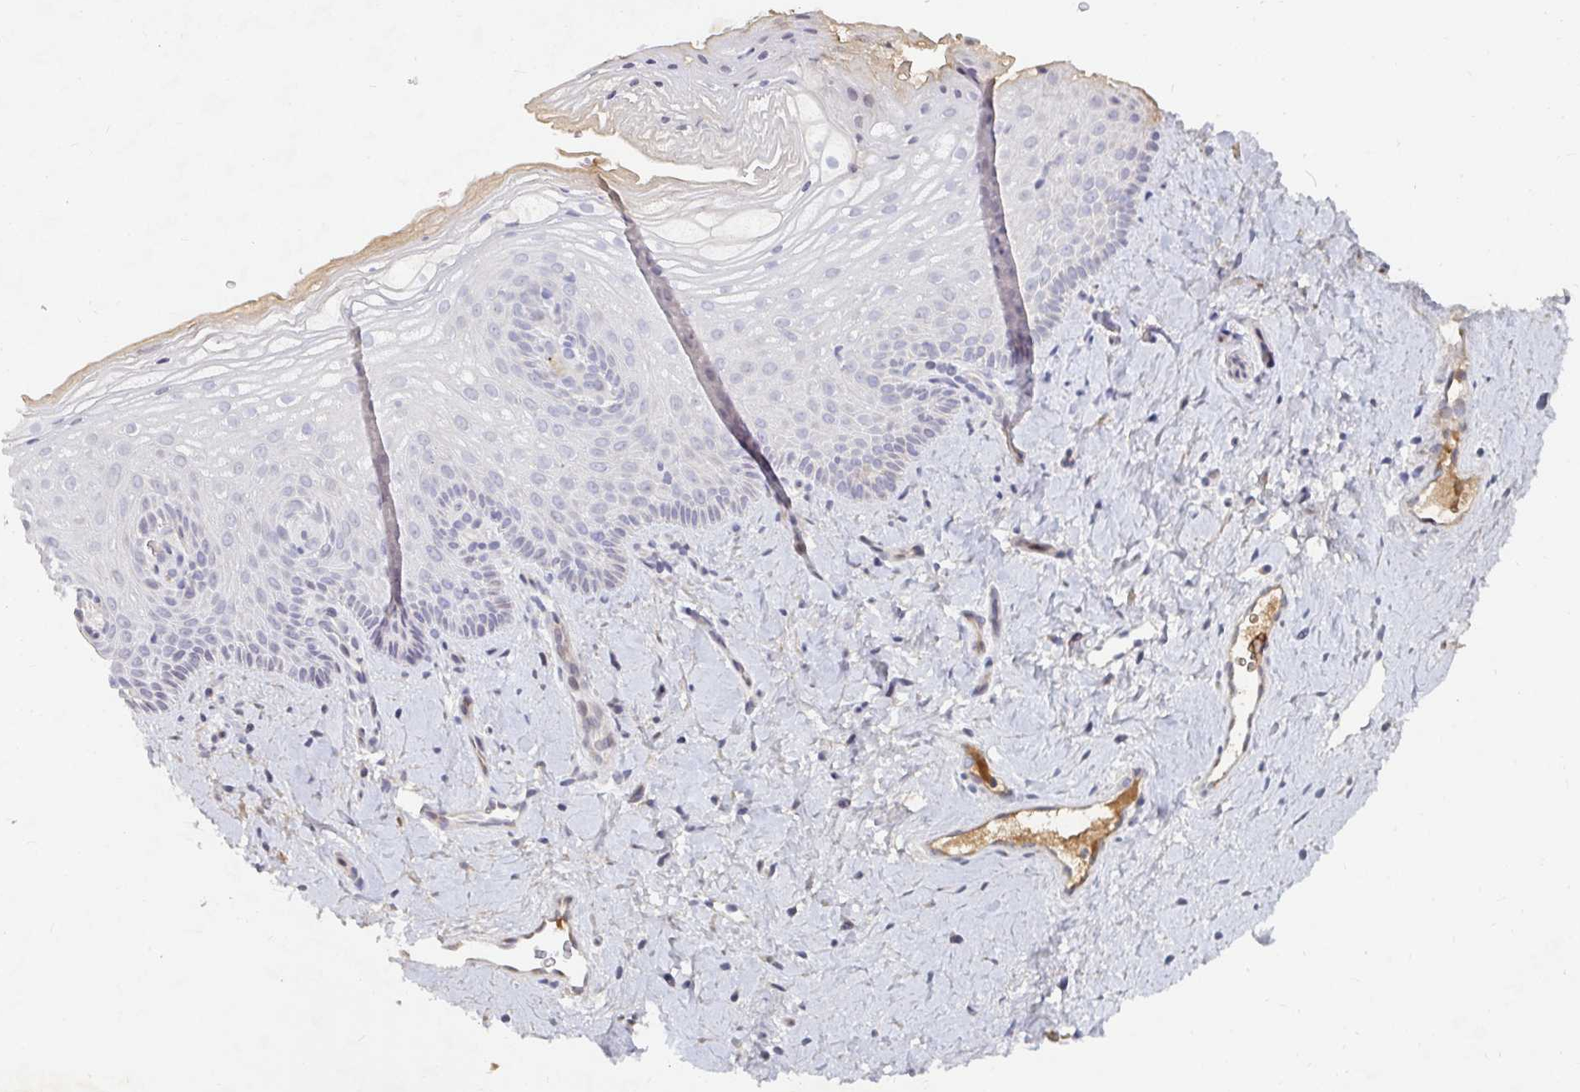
{"staining": {"intensity": "negative", "quantity": "none", "location": "none"}, "tissue": "vagina", "cell_type": "Squamous epithelial cells", "image_type": "normal", "snomed": [{"axis": "morphology", "description": "Normal tissue, NOS"}, {"axis": "topography", "description": "Vagina"}], "caption": "Normal vagina was stained to show a protein in brown. There is no significant positivity in squamous epithelial cells. The staining was performed using DAB (3,3'-diaminobenzidine) to visualize the protein expression in brown, while the nuclei were stained in blue with hematoxylin (Magnification: 20x).", "gene": "NME9", "patient": {"sex": "female", "age": 51}}